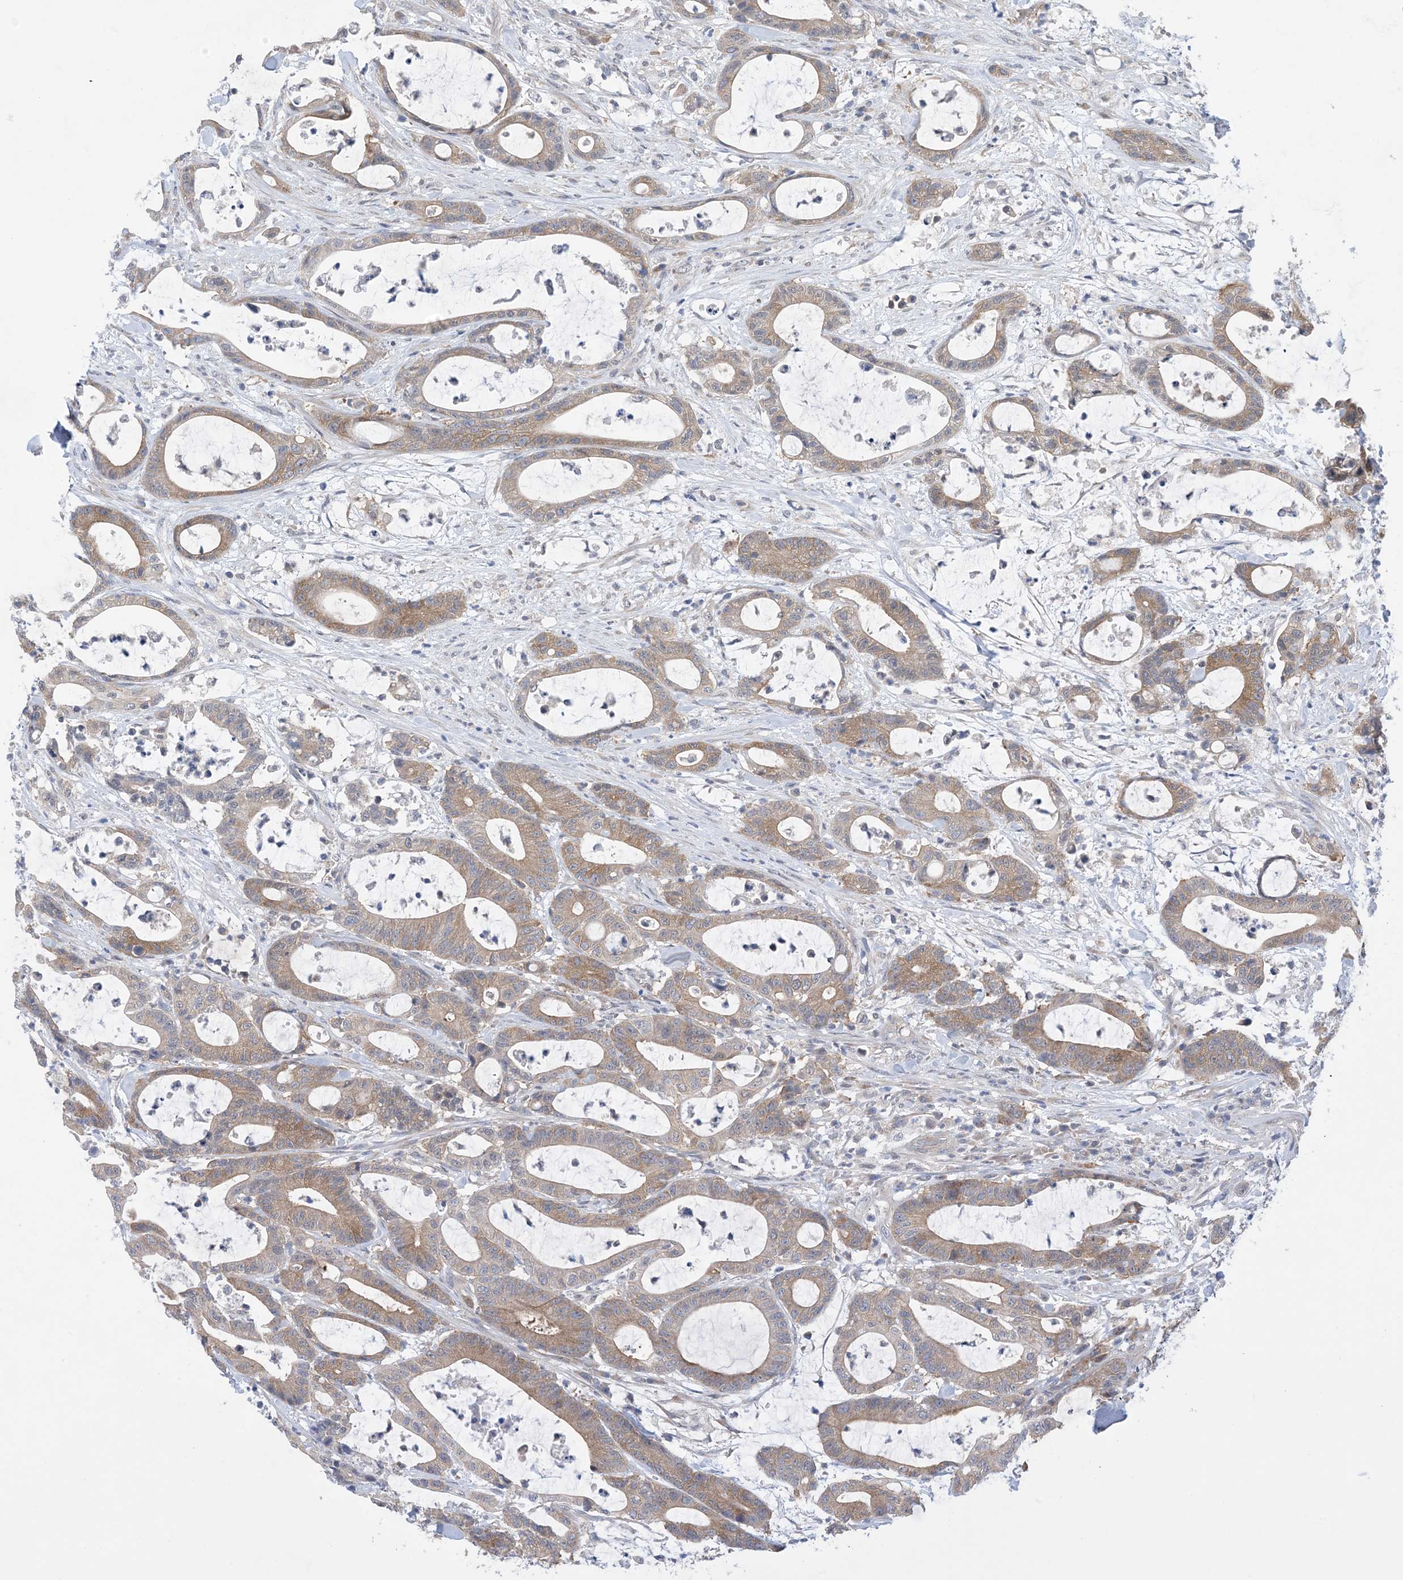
{"staining": {"intensity": "moderate", "quantity": ">75%", "location": "cytoplasmic/membranous"}, "tissue": "colorectal cancer", "cell_type": "Tumor cells", "image_type": "cancer", "snomed": [{"axis": "morphology", "description": "Adenocarcinoma, NOS"}, {"axis": "topography", "description": "Colon"}], "caption": "Adenocarcinoma (colorectal) stained with DAB immunohistochemistry (IHC) displays medium levels of moderate cytoplasmic/membranous staining in about >75% of tumor cells.", "gene": "EHBP1", "patient": {"sex": "female", "age": 84}}